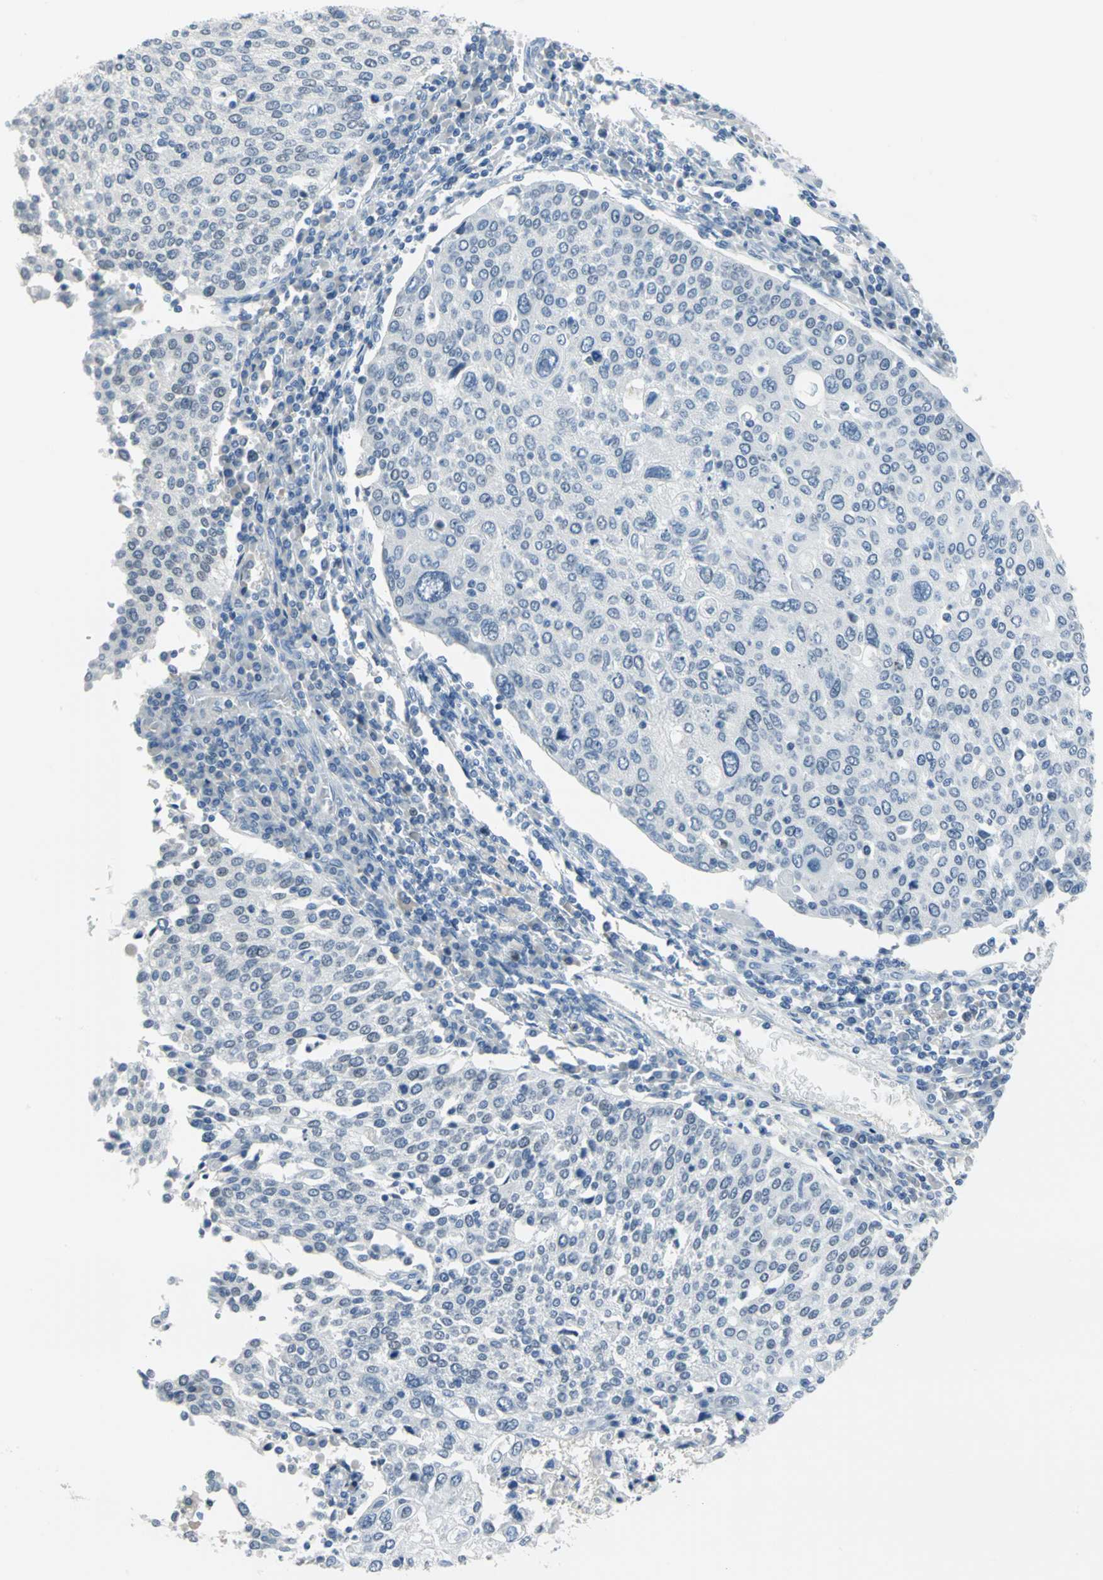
{"staining": {"intensity": "negative", "quantity": "none", "location": "none"}, "tissue": "cervical cancer", "cell_type": "Tumor cells", "image_type": "cancer", "snomed": [{"axis": "morphology", "description": "Squamous cell carcinoma, NOS"}, {"axis": "topography", "description": "Cervix"}], "caption": "An image of human cervical cancer is negative for staining in tumor cells.", "gene": "MCM3", "patient": {"sex": "female", "age": 40}}